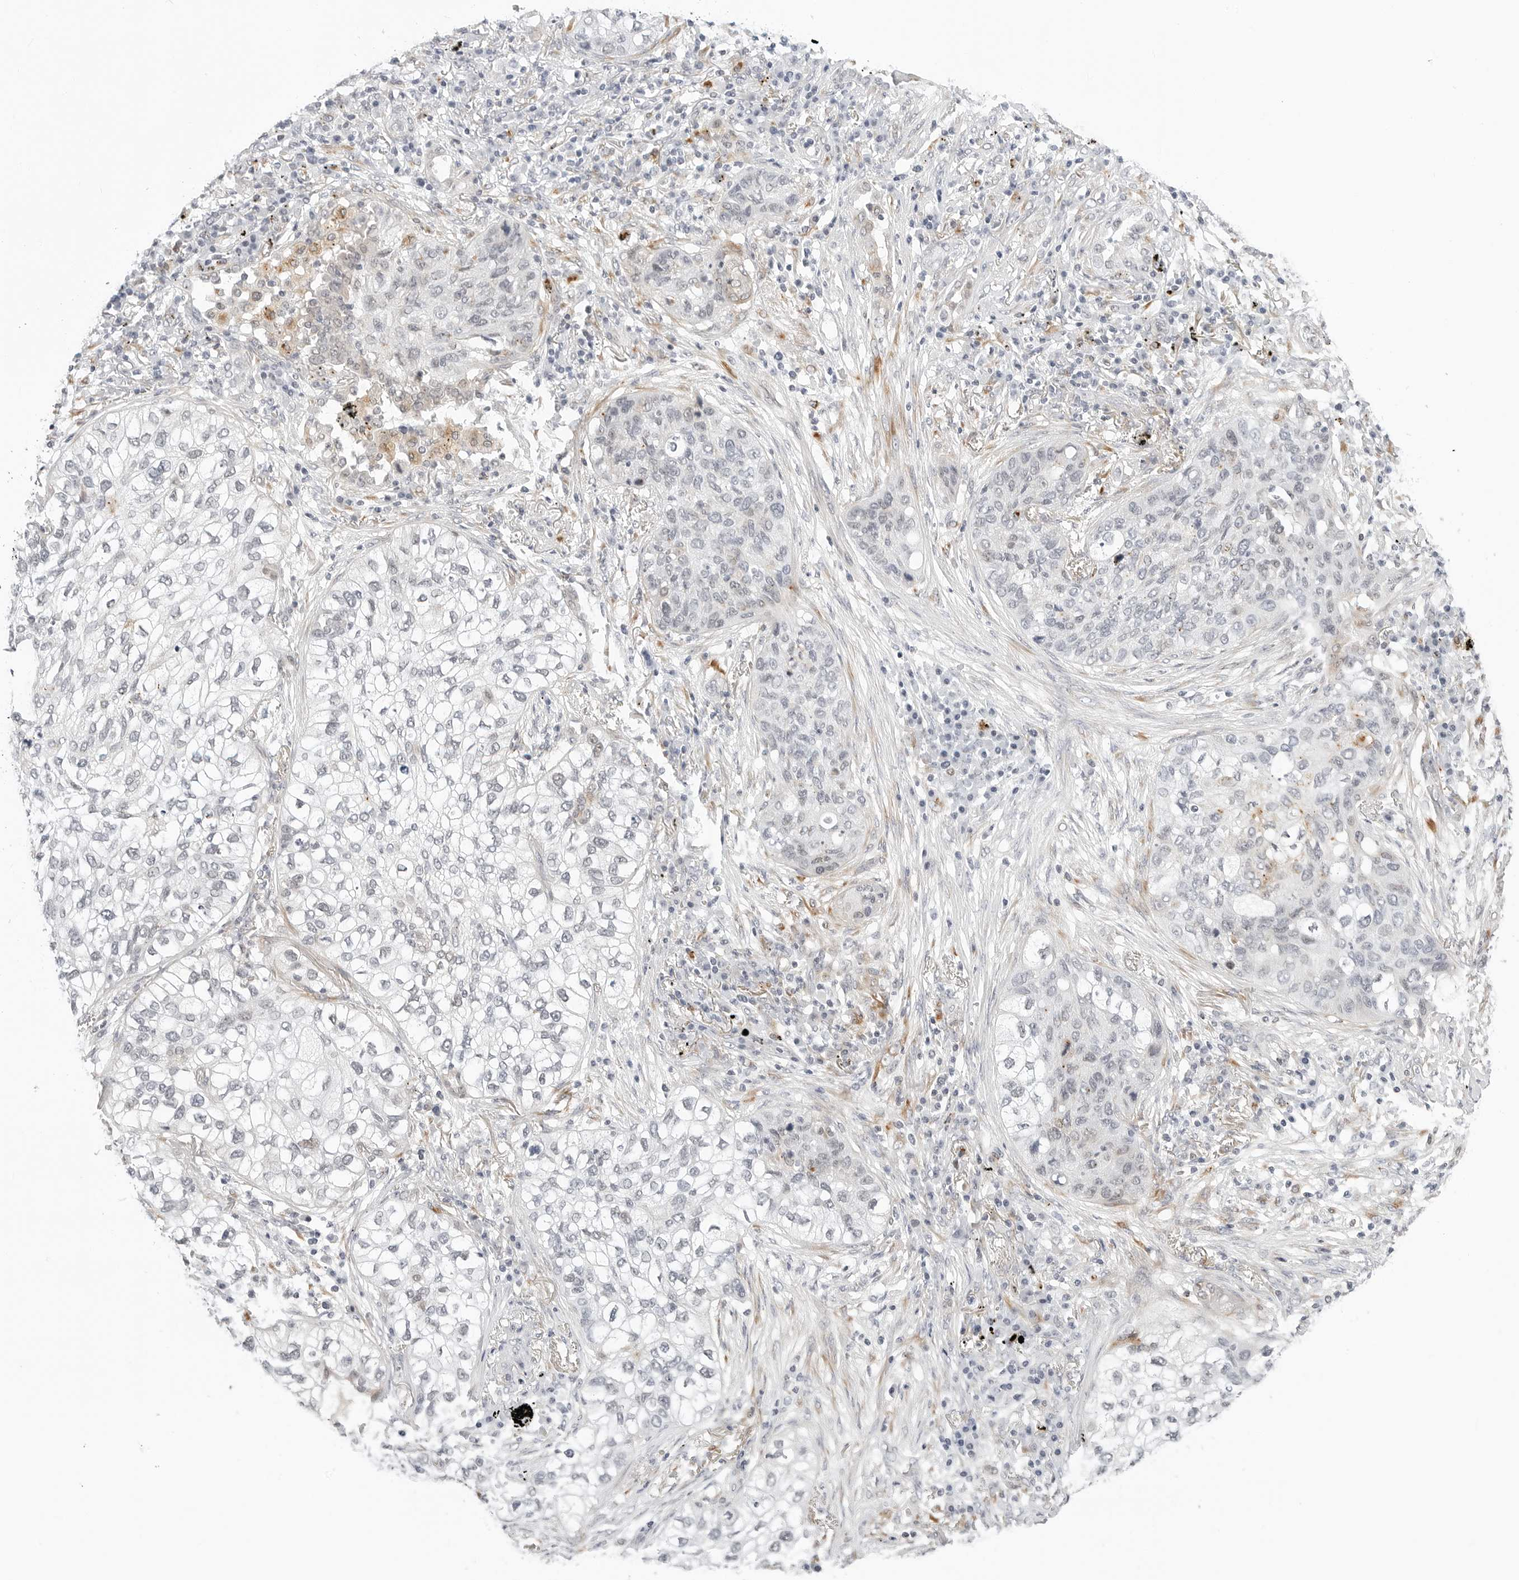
{"staining": {"intensity": "weak", "quantity": "<25%", "location": "cytoplasmic/membranous"}, "tissue": "lung cancer", "cell_type": "Tumor cells", "image_type": "cancer", "snomed": [{"axis": "morphology", "description": "Squamous cell carcinoma, NOS"}, {"axis": "topography", "description": "Lung"}], "caption": "This is a histopathology image of immunohistochemistry (IHC) staining of lung squamous cell carcinoma, which shows no staining in tumor cells.", "gene": "TSEN2", "patient": {"sex": "female", "age": 63}}